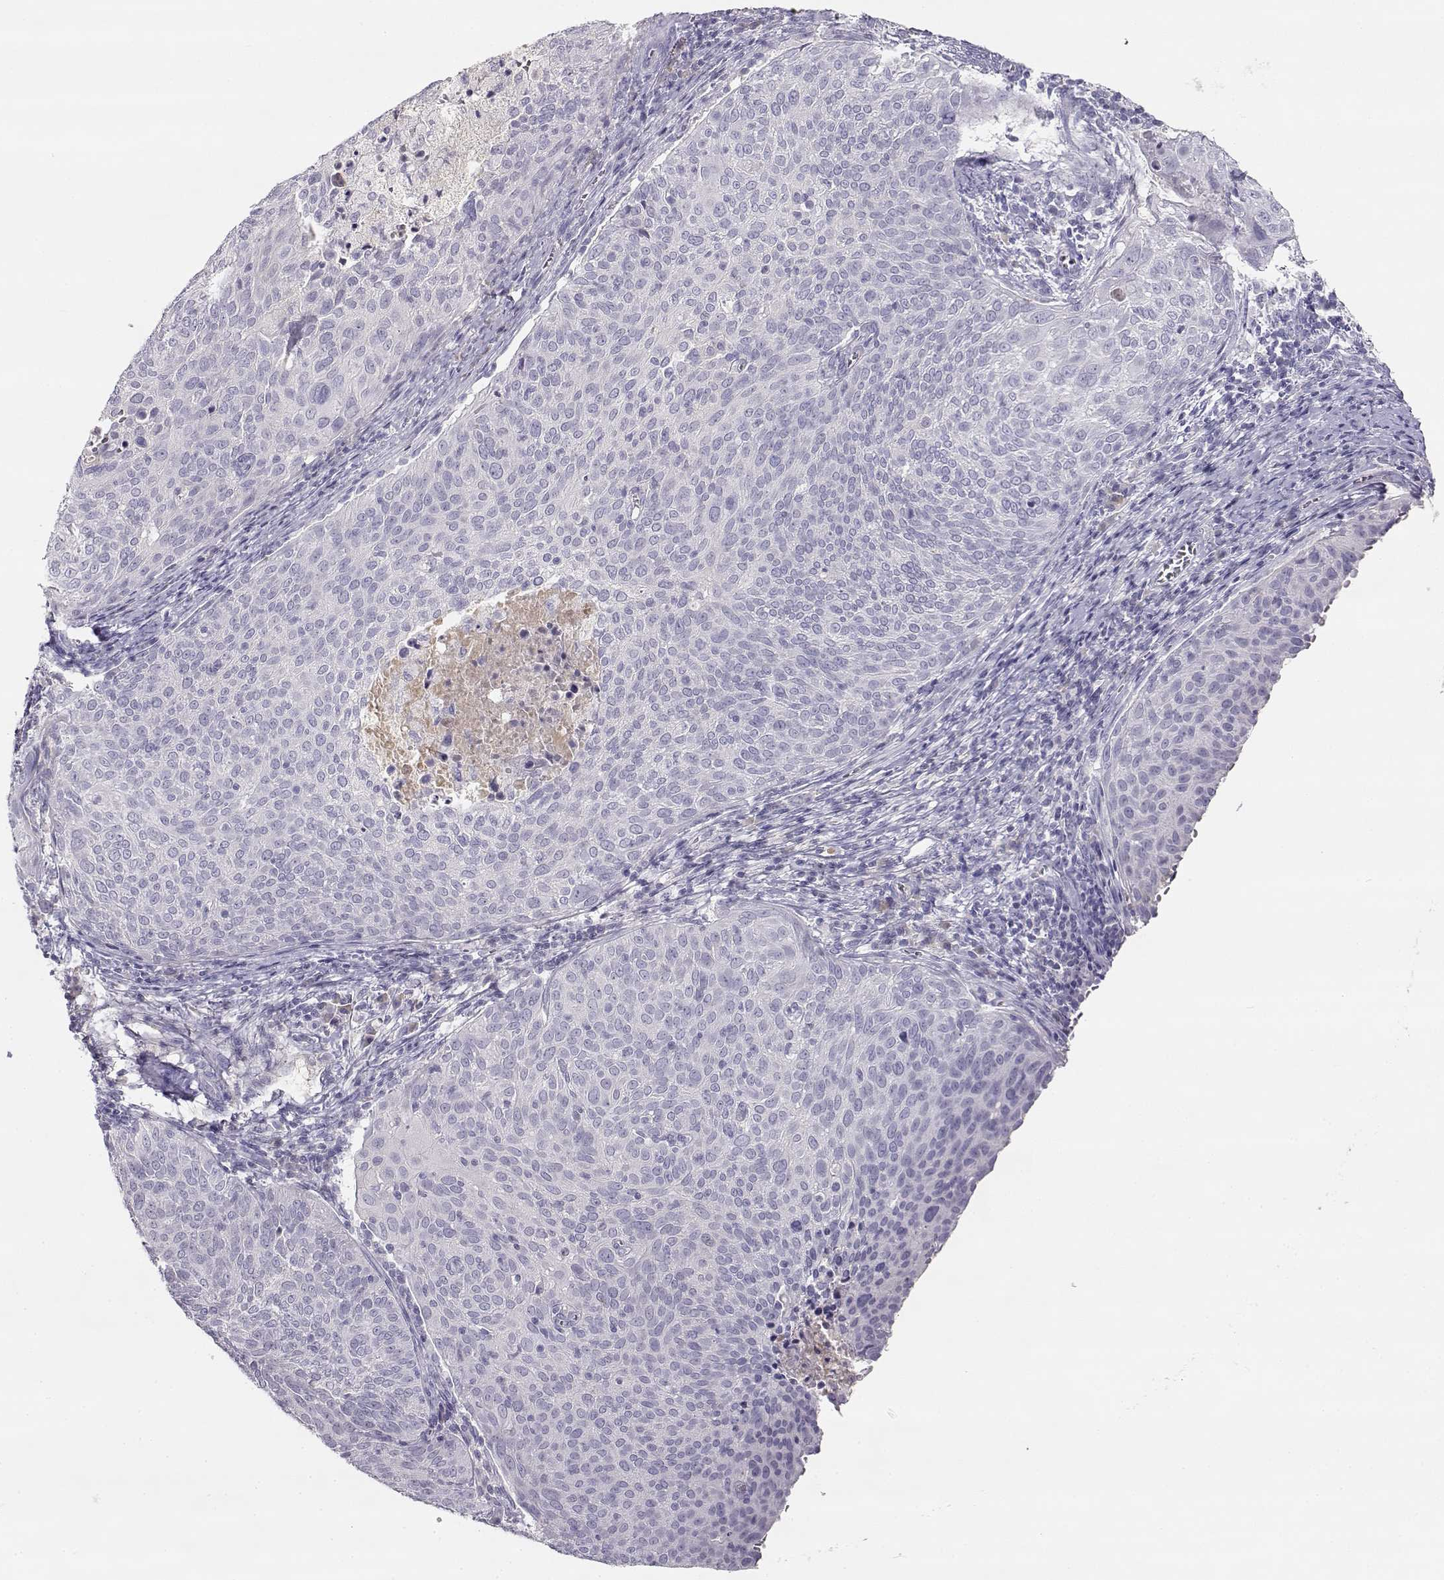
{"staining": {"intensity": "negative", "quantity": "none", "location": "none"}, "tissue": "cervical cancer", "cell_type": "Tumor cells", "image_type": "cancer", "snomed": [{"axis": "morphology", "description": "Squamous cell carcinoma, NOS"}, {"axis": "topography", "description": "Cervix"}], "caption": "Protein analysis of squamous cell carcinoma (cervical) exhibits no significant positivity in tumor cells. (Brightfield microscopy of DAB immunohistochemistry (IHC) at high magnification).", "gene": "SLCO6A1", "patient": {"sex": "female", "age": 39}}